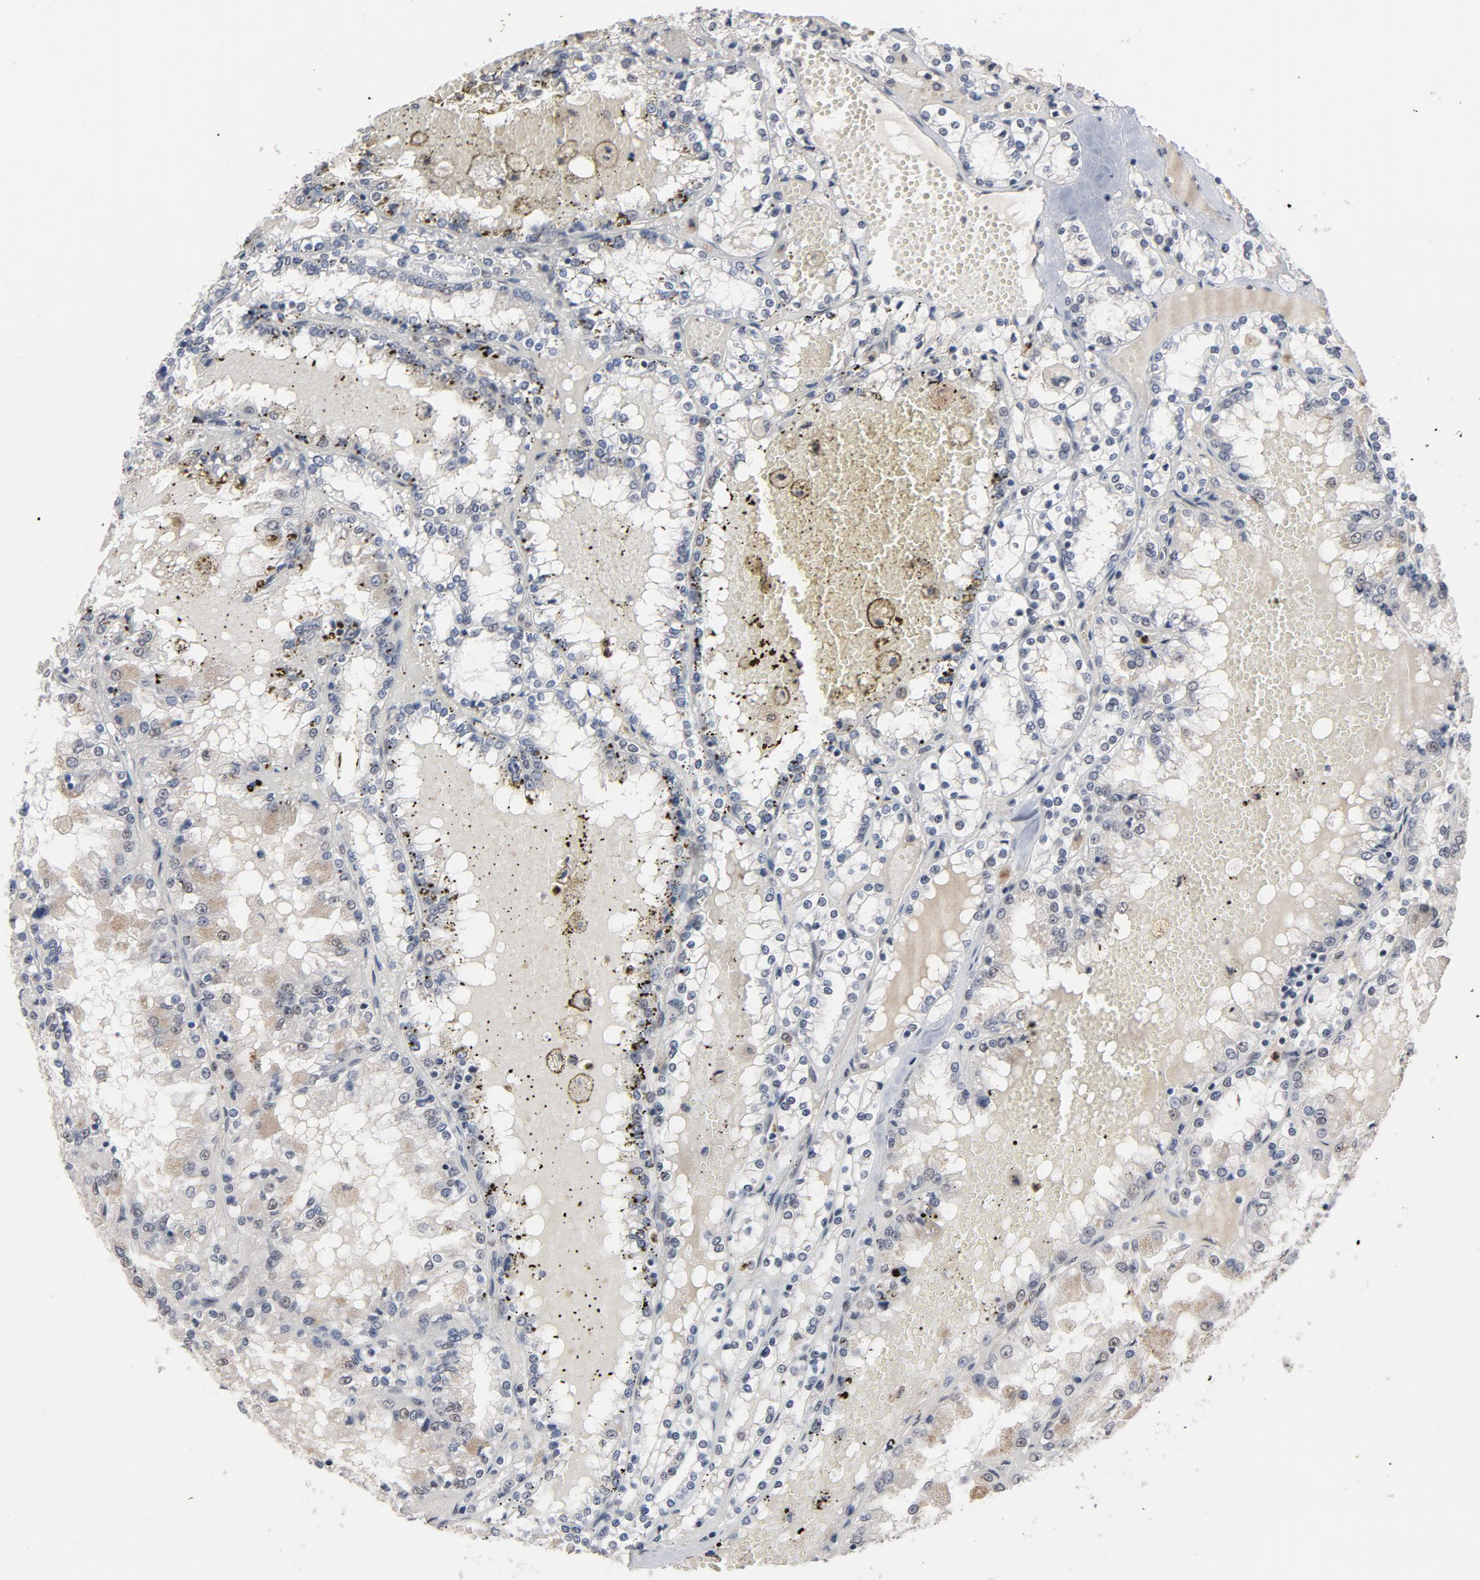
{"staining": {"intensity": "negative", "quantity": "none", "location": "none"}, "tissue": "renal cancer", "cell_type": "Tumor cells", "image_type": "cancer", "snomed": [{"axis": "morphology", "description": "Adenocarcinoma, NOS"}, {"axis": "topography", "description": "Kidney"}], "caption": "Tumor cells are negative for protein expression in human renal cancer. (Stains: DAB (3,3'-diaminobenzidine) IHC with hematoxylin counter stain, Microscopy: brightfield microscopy at high magnification).", "gene": "RTL5", "patient": {"sex": "female", "age": 56}}